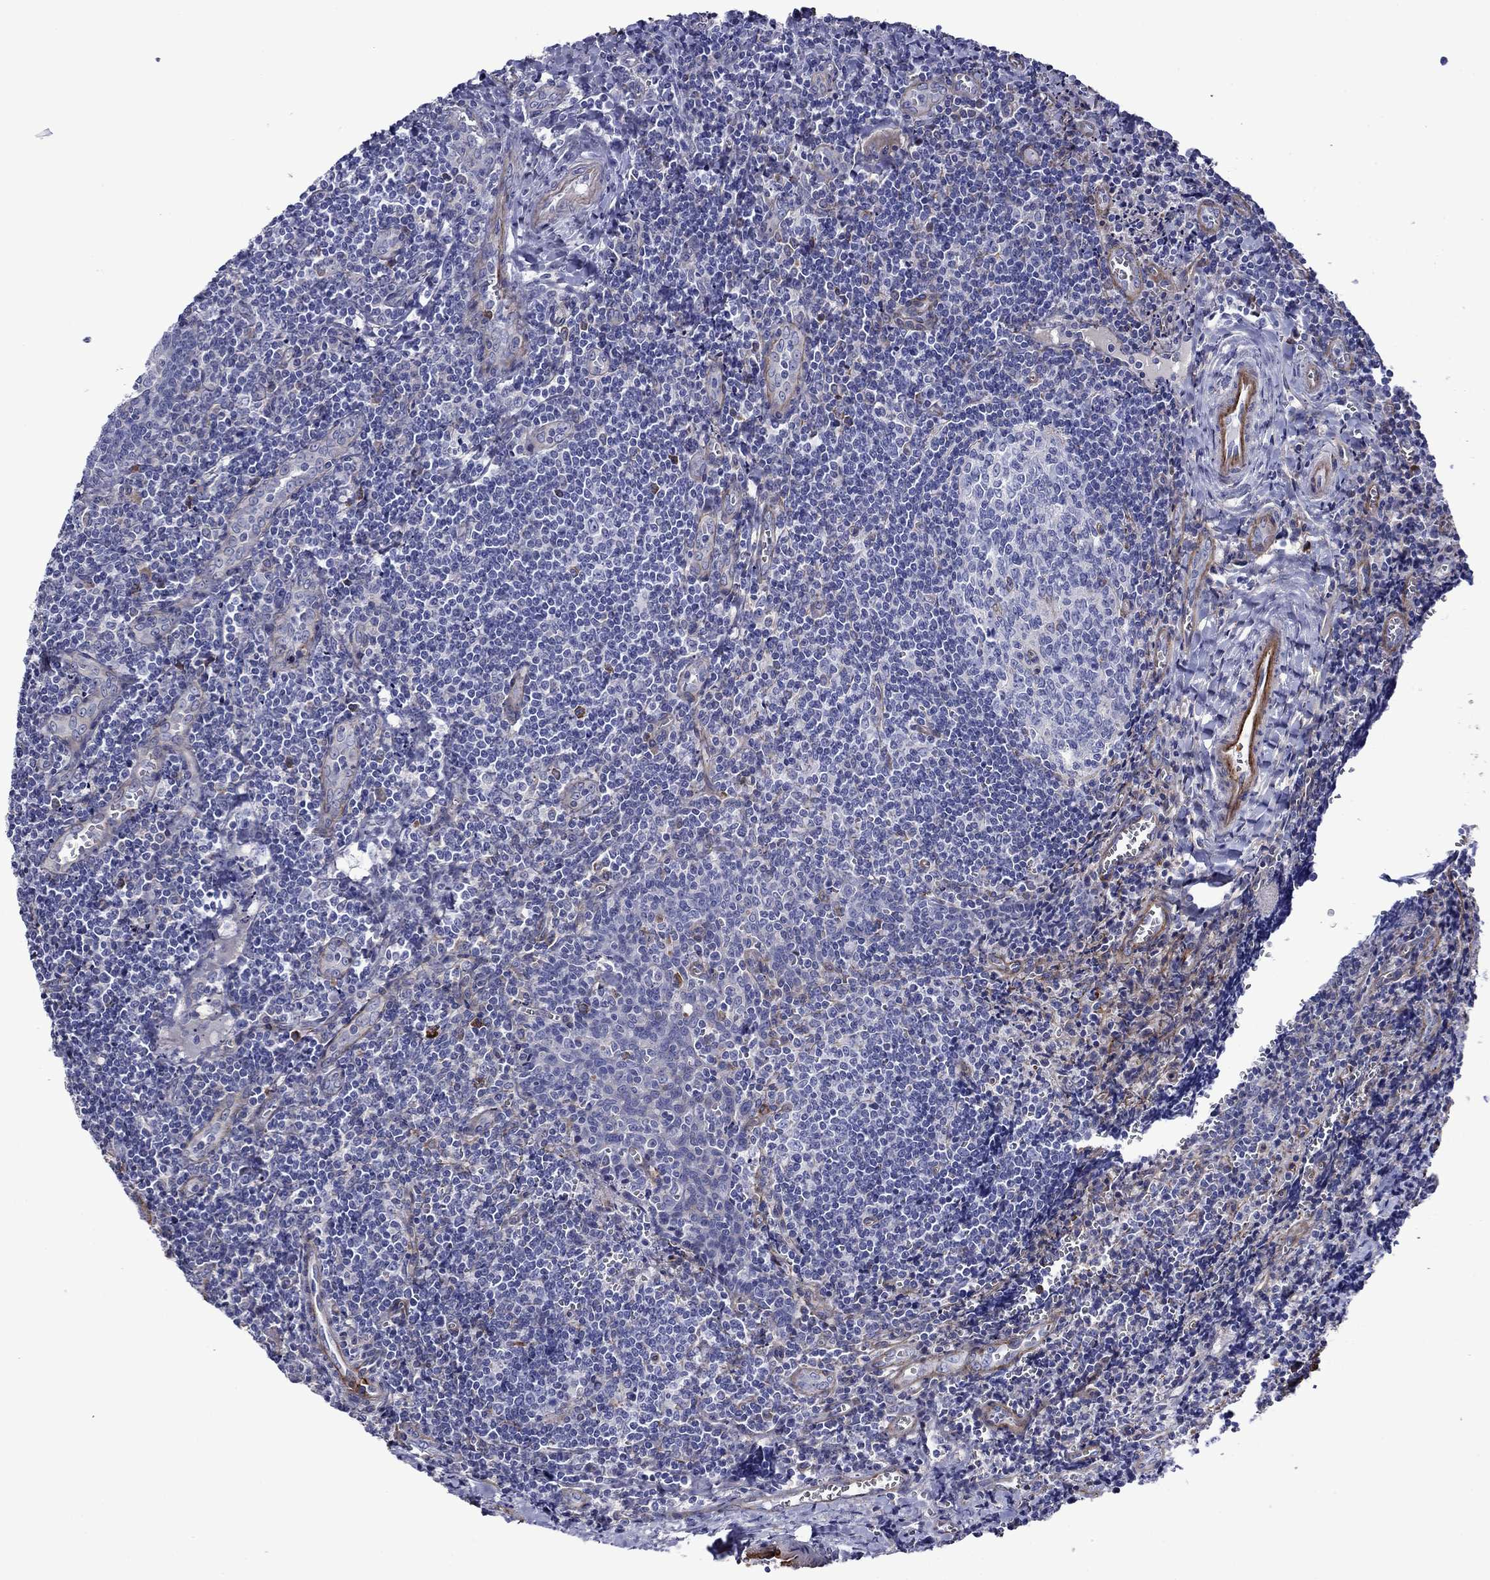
{"staining": {"intensity": "moderate", "quantity": "<25%", "location": "cytoplasmic/membranous"}, "tissue": "tonsil", "cell_type": "Germinal center cells", "image_type": "normal", "snomed": [{"axis": "morphology", "description": "Normal tissue, NOS"}, {"axis": "morphology", "description": "Inflammation, NOS"}, {"axis": "topography", "description": "Tonsil"}], "caption": "This is a micrograph of immunohistochemistry staining of unremarkable tonsil, which shows moderate positivity in the cytoplasmic/membranous of germinal center cells.", "gene": "HSPG2", "patient": {"sex": "female", "age": 31}}